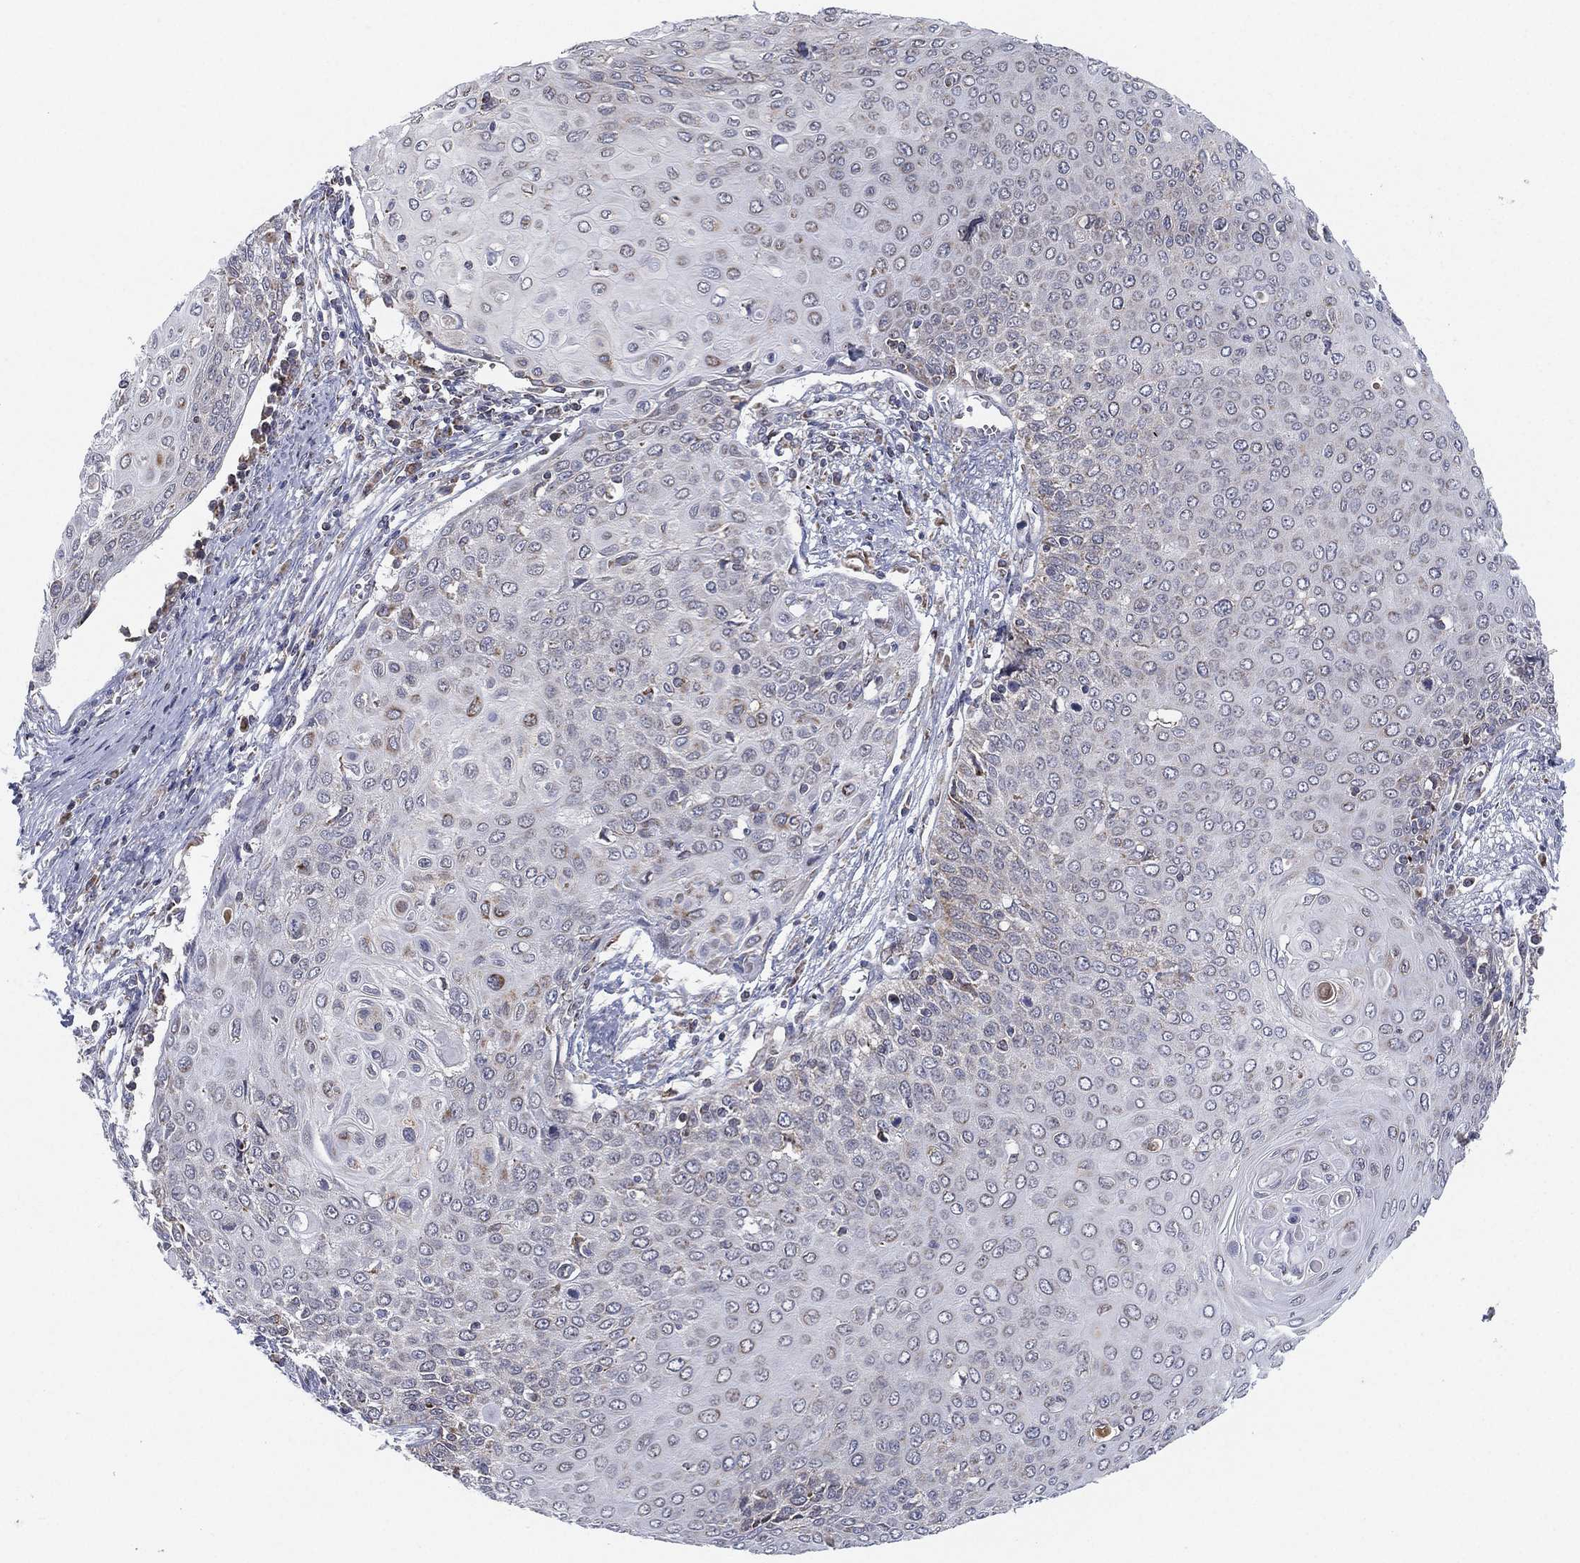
{"staining": {"intensity": "negative", "quantity": "none", "location": "none"}, "tissue": "cervical cancer", "cell_type": "Tumor cells", "image_type": "cancer", "snomed": [{"axis": "morphology", "description": "Squamous cell carcinoma, NOS"}, {"axis": "topography", "description": "Cervix"}], "caption": "Immunohistochemical staining of cervical squamous cell carcinoma reveals no significant expression in tumor cells. The staining was performed using DAB (3,3'-diaminobenzidine) to visualize the protein expression in brown, while the nuclei were stained in blue with hematoxylin (Magnification: 20x).", "gene": "PSMG4", "patient": {"sex": "female", "age": 39}}